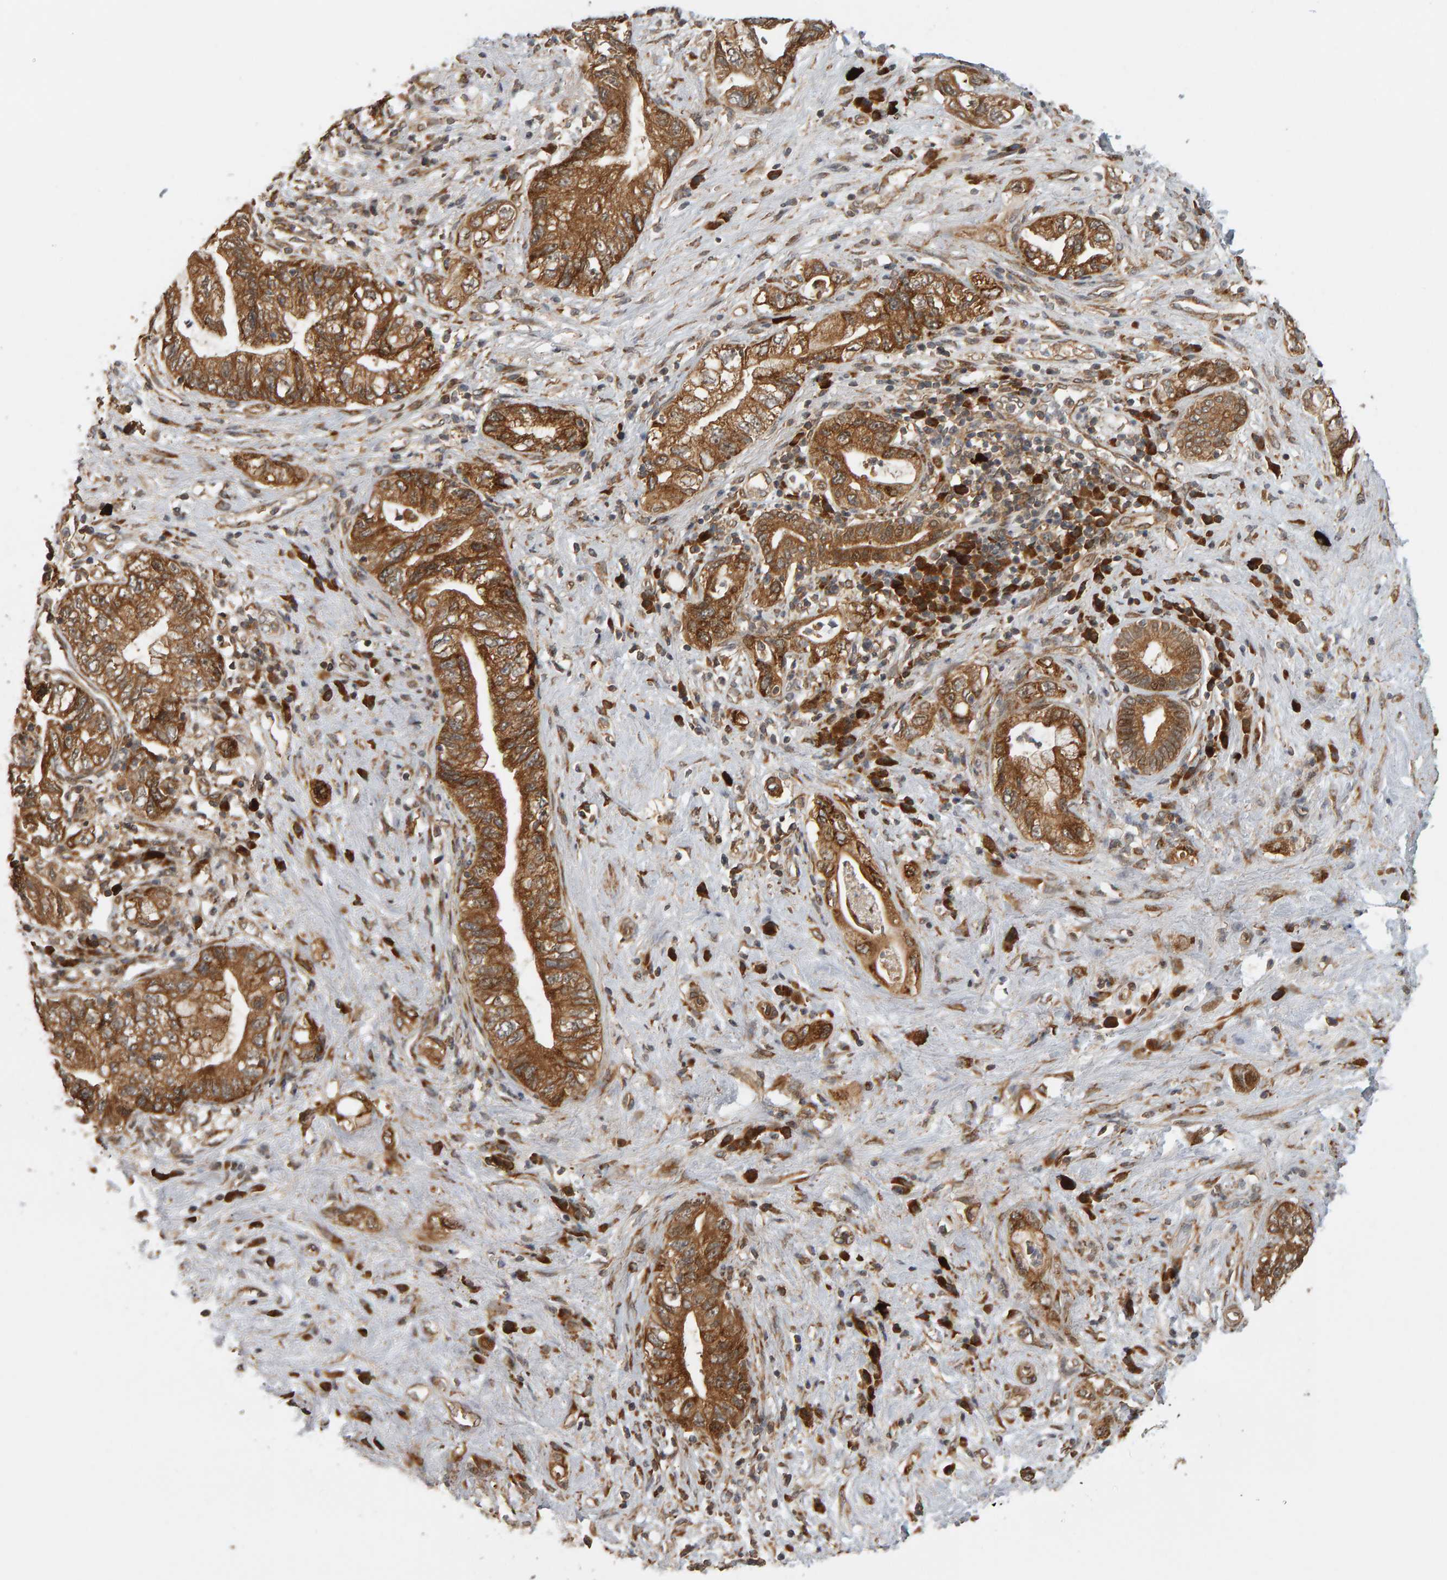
{"staining": {"intensity": "moderate", "quantity": ">75%", "location": "cytoplasmic/membranous"}, "tissue": "pancreatic cancer", "cell_type": "Tumor cells", "image_type": "cancer", "snomed": [{"axis": "morphology", "description": "Adenocarcinoma, NOS"}, {"axis": "topography", "description": "Pancreas"}], "caption": "Immunohistochemical staining of human pancreatic cancer exhibits medium levels of moderate cytoplasmic/membranous positivity in about >75% of tumor cells. Using DAB (3,3'-diaminobenzidine) (brown) and hematoxylin (blue) stains, captured at high magnification using brightfield microscopy.", "gene": "ZFAND1", "patient": {"sex": "female", "age": 73}}